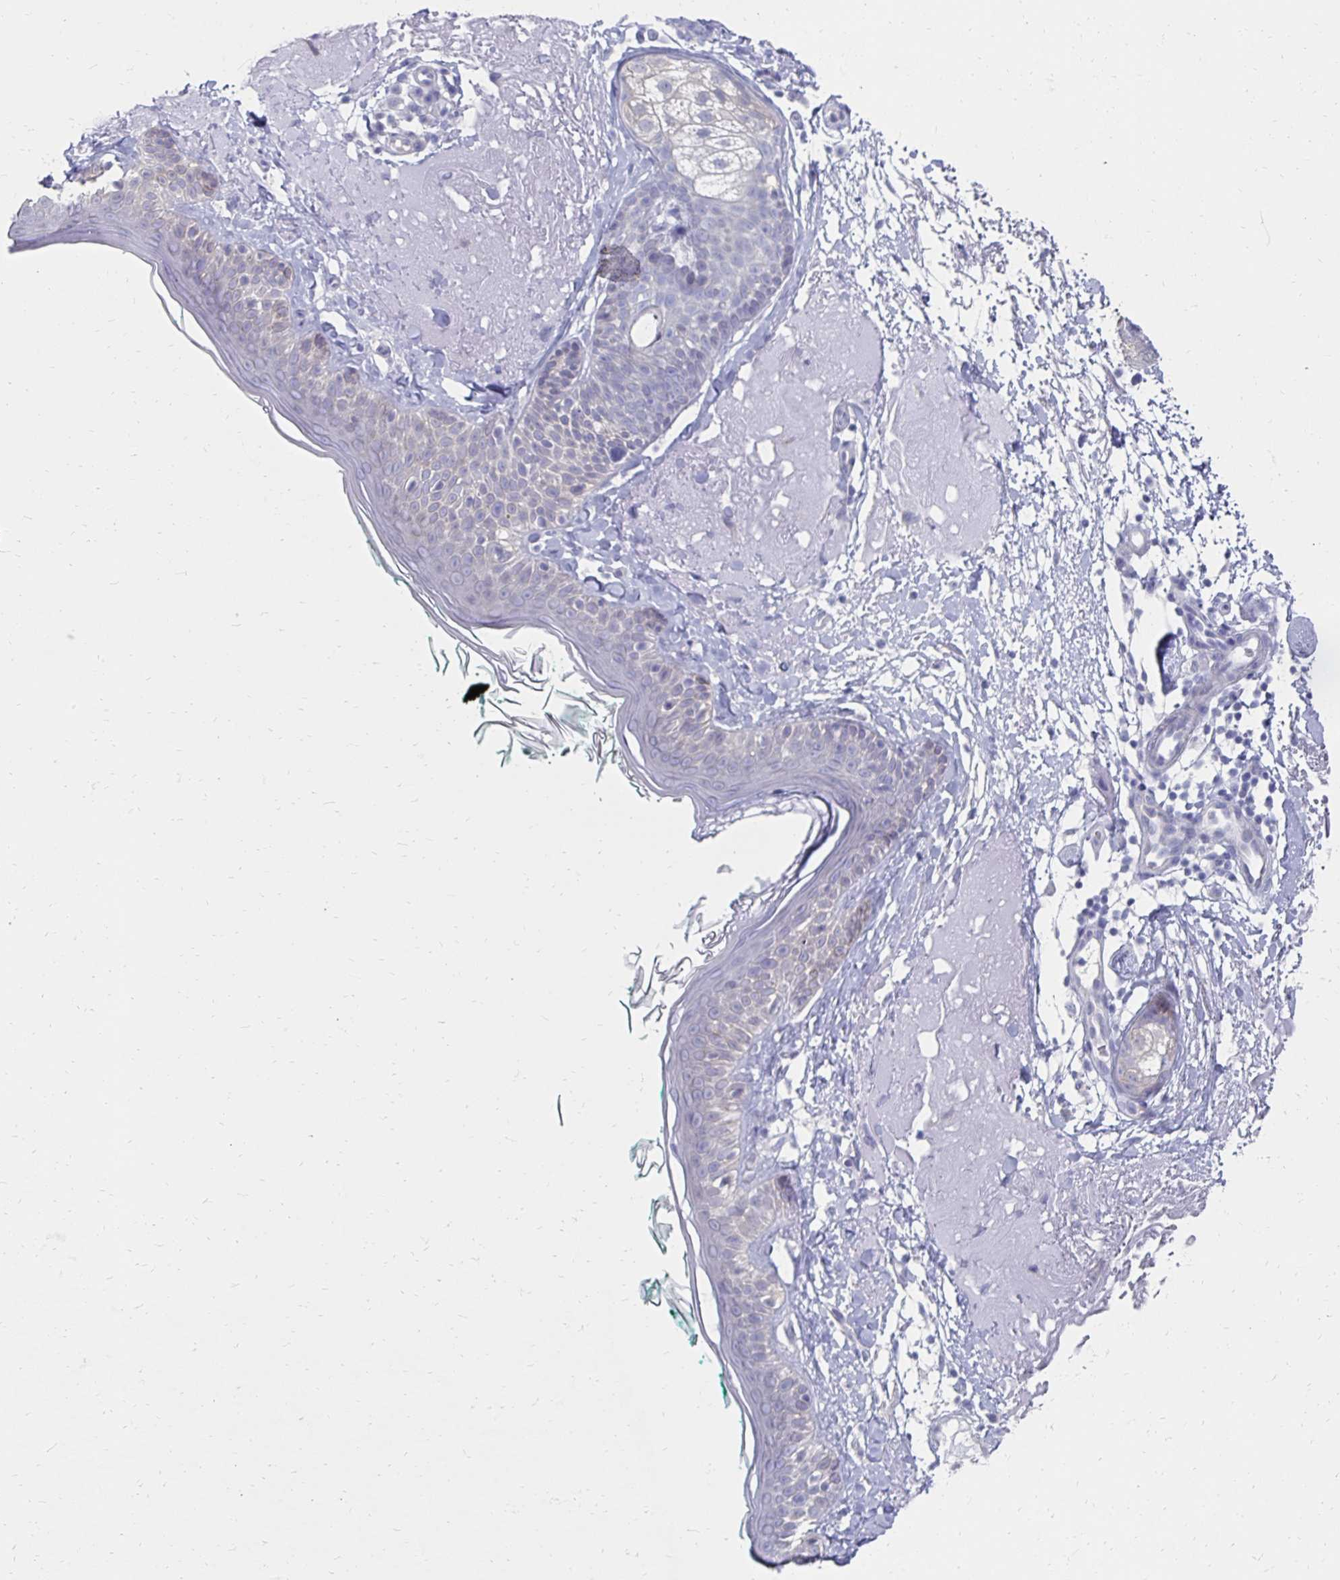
{"staining": {"intensity": "negative", "quantity": "none", "location": "none"}, "tissue": "skin", "cell_type": "Fibroblasts", "image_type": "normal", "snomed": [{"axis": "morphology", "description": "Normal tissue, NOS"}, {"axis": "topography", "description": "Skin"}], "caption": "Immunohistochemistry image of normal skin stained for a protein (brown), which demonstrates no staining in fibroblasts. The staining is performed using DAB brown chromogen with nuclei counter-stained in using hematoxylin.", "gene": "SYCP3", "patient": {"sex": "male", "age": 73}}